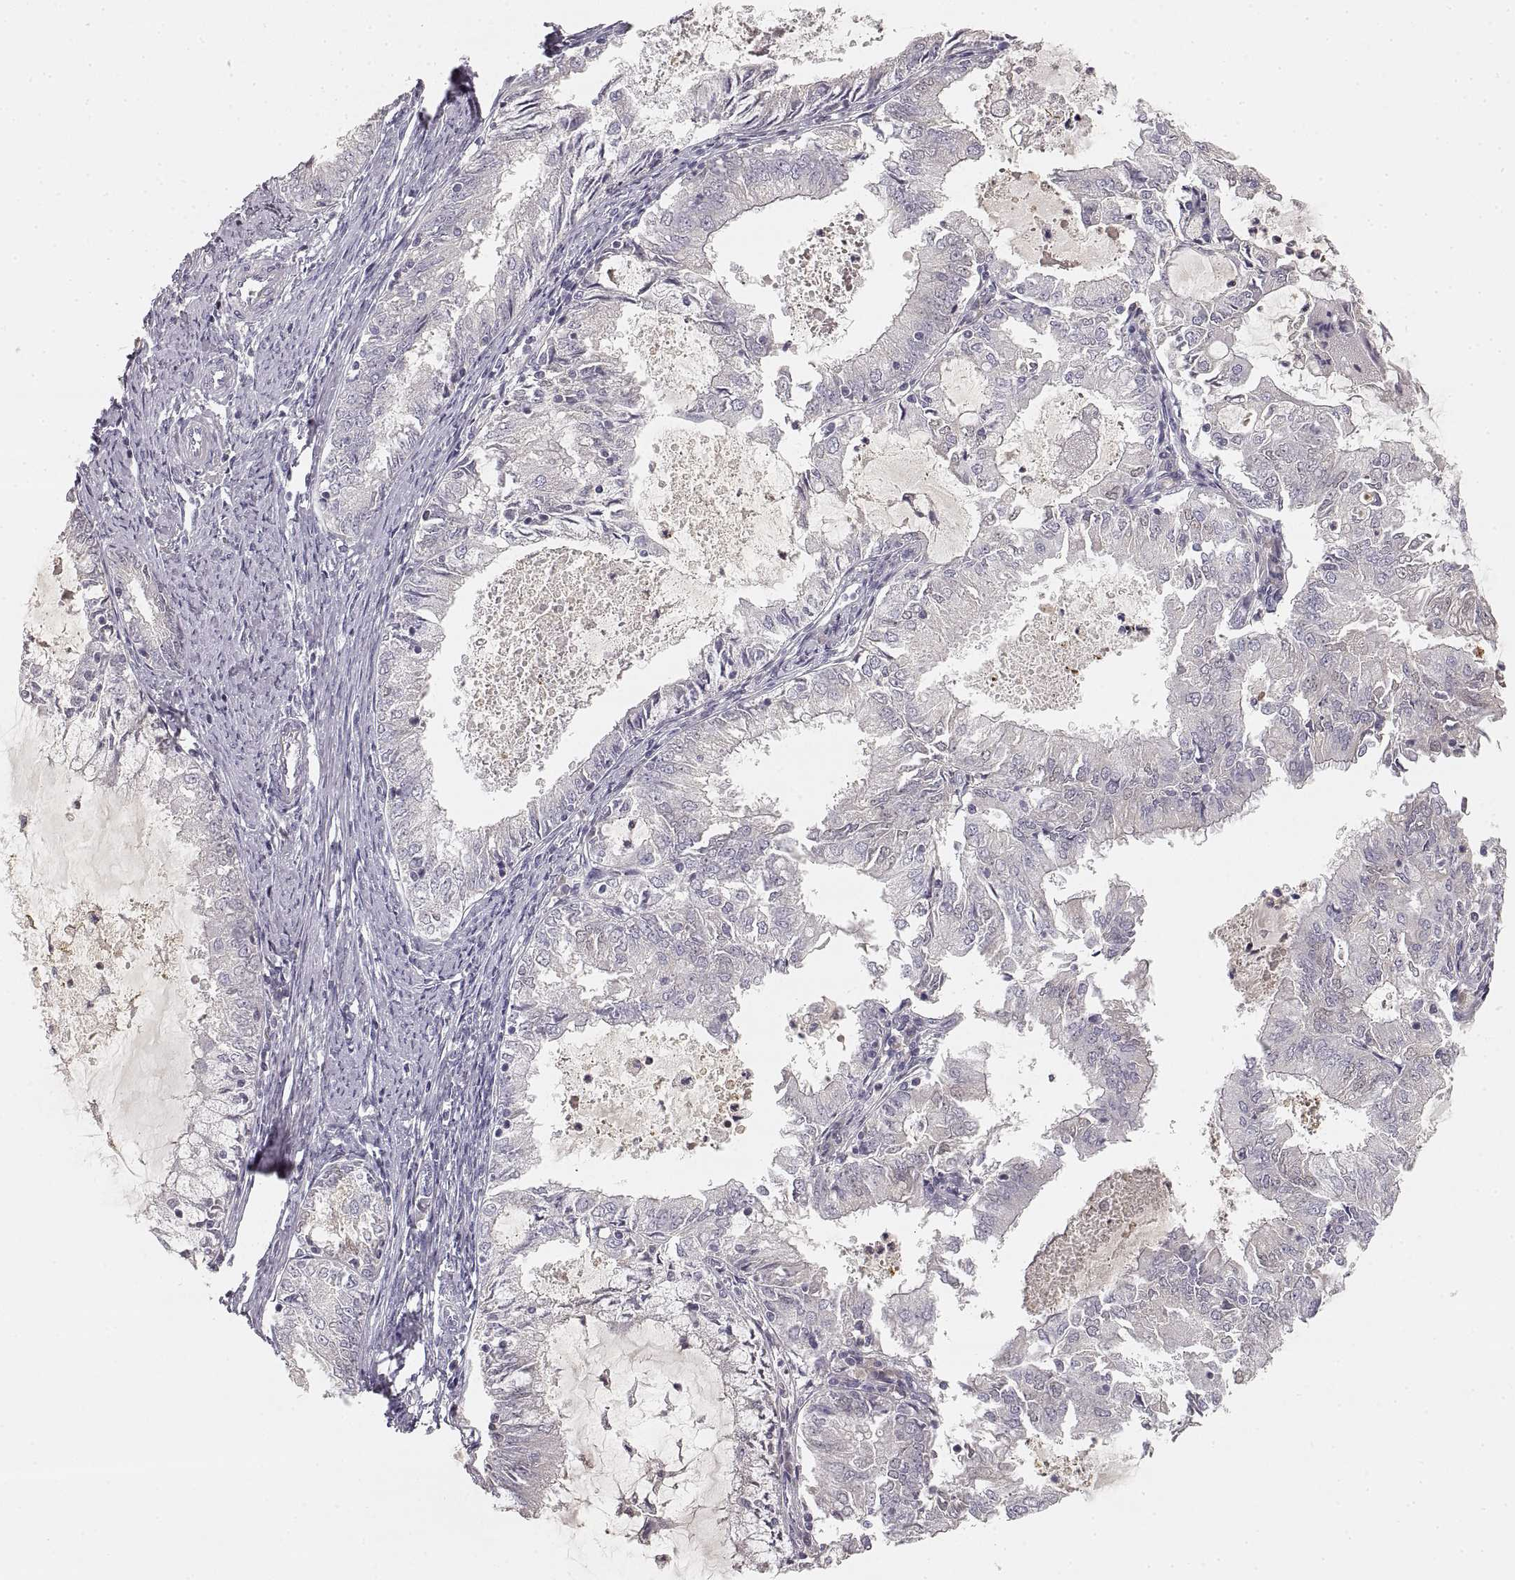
{"staining": {"intensity": "negative", "quantity": "none", "location": "none"}, "tissue": "endometrial cancer", "cell_type": "Tumor cells", "image_type": "cancer", "snomed": [{"axis": "morphology", "description": "Adenocarcinoma, NOS"}, {"axis": "topography", "description": "Endometrium"}], "caption": "Immunohistochemistry of adenocarcinoma (endometrial) shows no expression in tumor cells.", "gene": "RUNDC3A", "patient": {"sex": "female", "age": 57}}